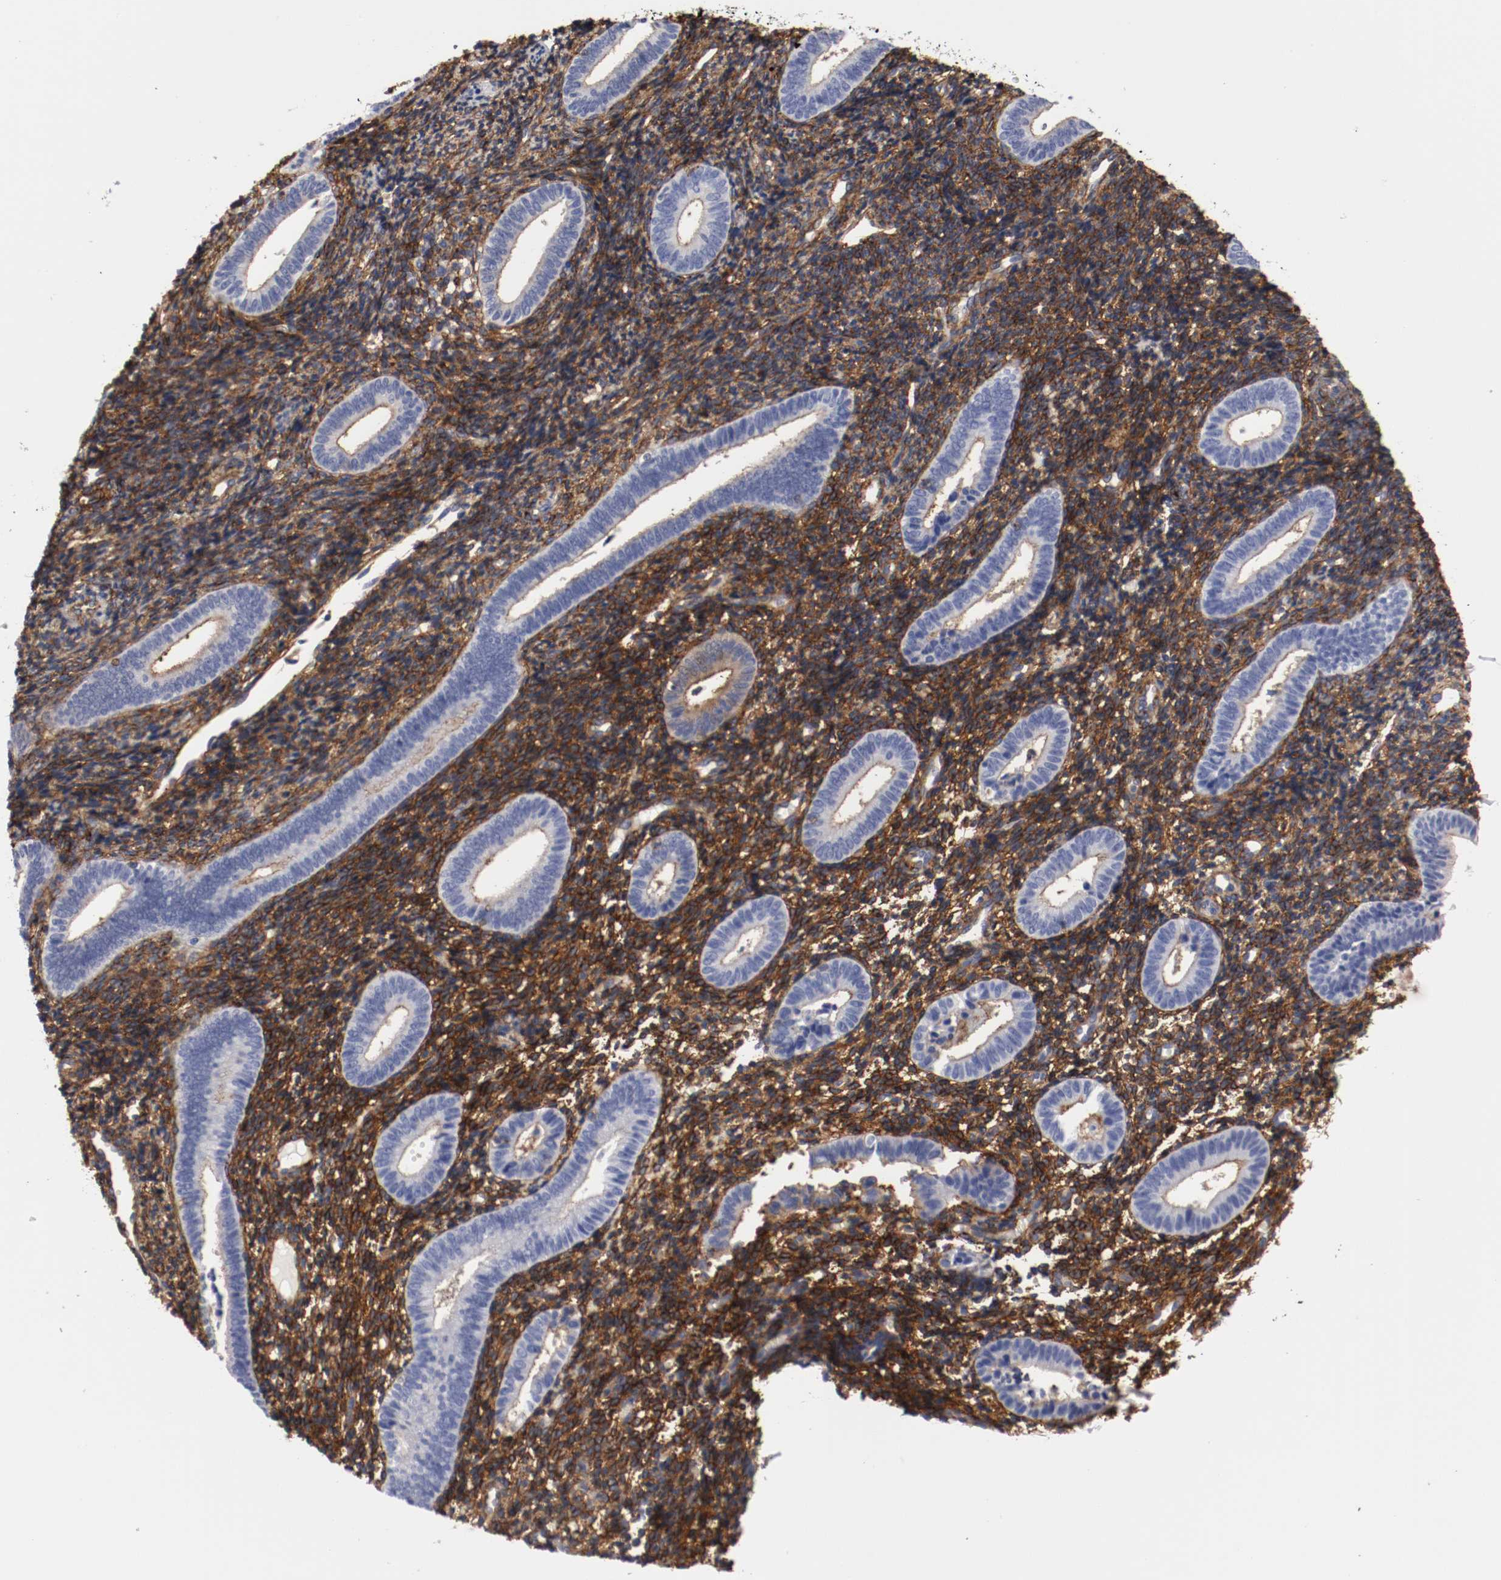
{"staining": {"intensity": "strong", "quantity": ">75%", "location": "cytoplasmic/membranous"}, "tissue": "endometrium", "cell_type": "Cells in endometrial stroma", "image_type": "normal", "snomed": [{"axis": "morphology", "description": "Normal tissue, NOS"}, {"axis": "topography", "description": "Uterus"}, {"axis": "topography", "description": "Endometrium"}], "caption": "This photomicrograph reveals unremarkable endometrium stained with IHC to label a protein in brown. The cytoplasmic/membranous of cells in endometrial stroma show strong positivity for the protein. Nuclei are counter-stained blue.", "gene": "IFITM1", "patient": {"sex": "female", "age": 33}}